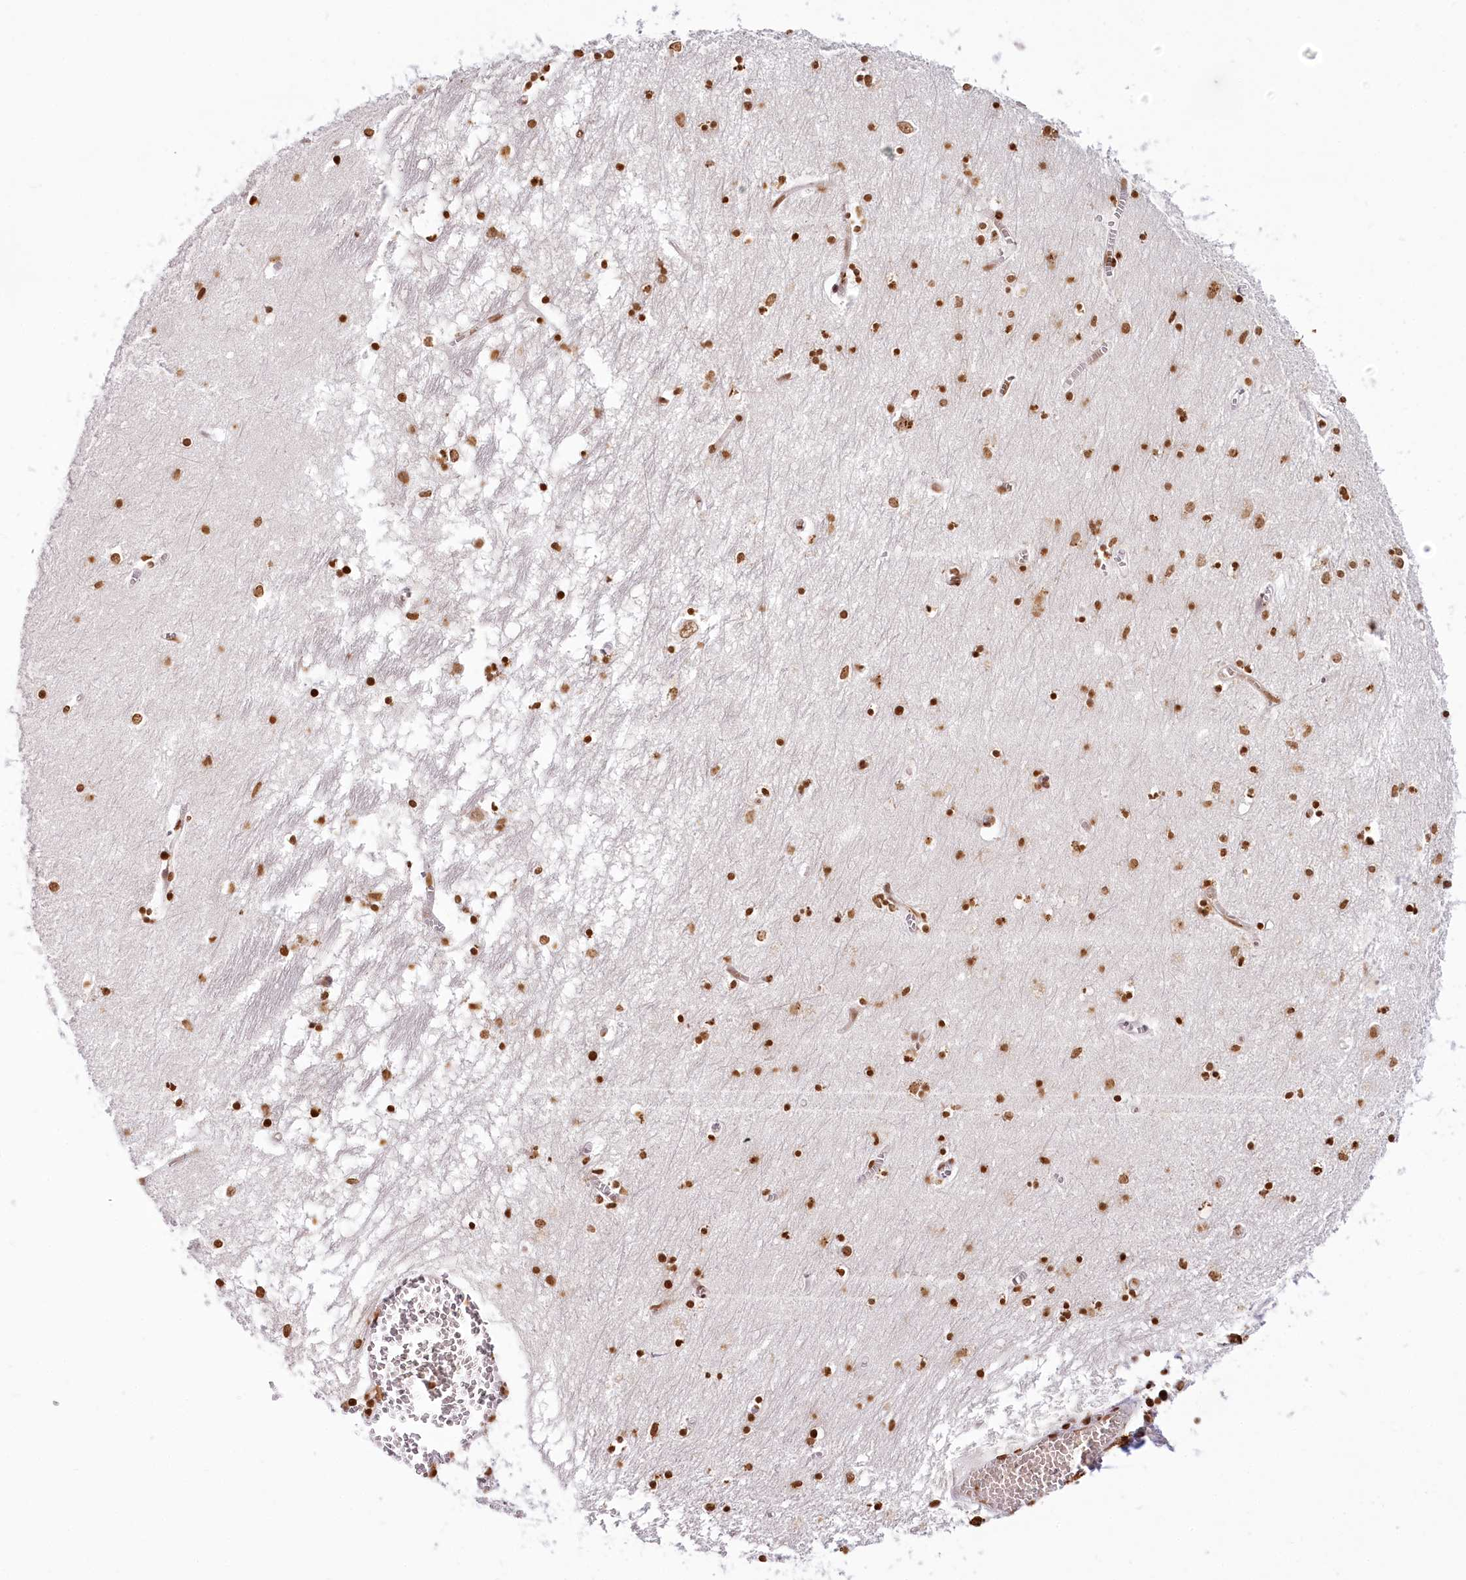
{"staining": {"intensity": "strong", "quantity": ">75%", "location": "nuclear"}, "tissue": "hippocampus", "cell_type": "Glial cells", "image_type": "normal", "snomed": [{"axis": "morphology", "description": "Normal tissue, NOS"}, {"axis": "topography", "description": "Hippocampus"}], "caption": "The image reveals a brown stain indicating the presence of a protein in the nuclear of glial cells in hippocampus. Immunohistochemistry stains the protein in brown and the nuclei are stained blue.", "gene": "FAM13A", "patient": {"sex": "male", "age": 70}}